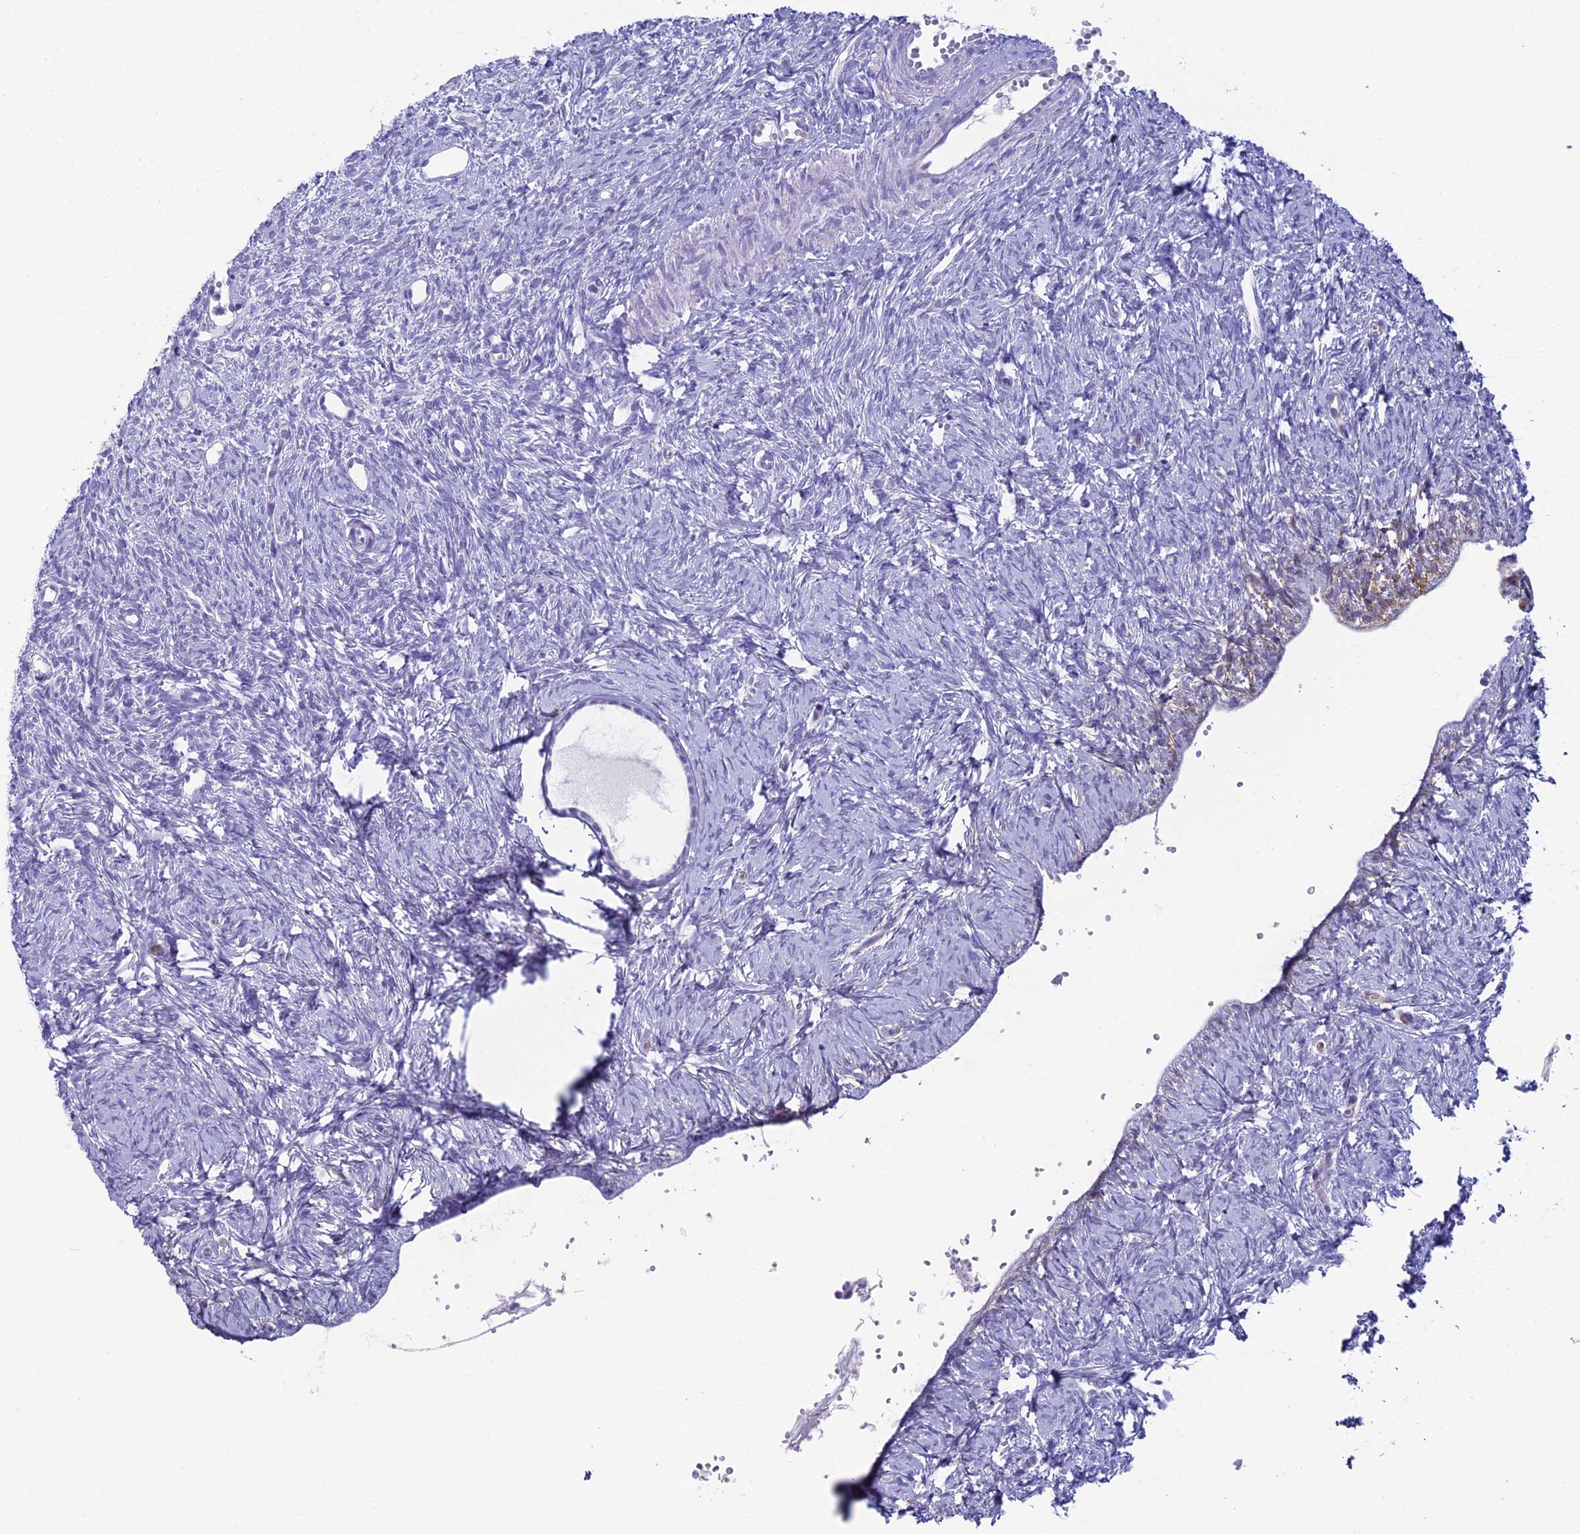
{"staining": {"intensity": "negative", "quantity": "none", "location": "none"}, "tissue": "ovary", "cell_type": "Follicle cells", "image_type": "normal", "snomed": [{"axis": "morphology", "description": "Normal tissue, NOS"}, {"axis": "topography", "description": "Ovary"}], "caption": "IHC micrograph of unremarkable ovary: human ovary stained with DAB (3,3'-diaminobenzidine) demonstrates no significant protein expression in follicle cells.", "gene": "ACE", "patient": {"sex": "female", "age": 51}}